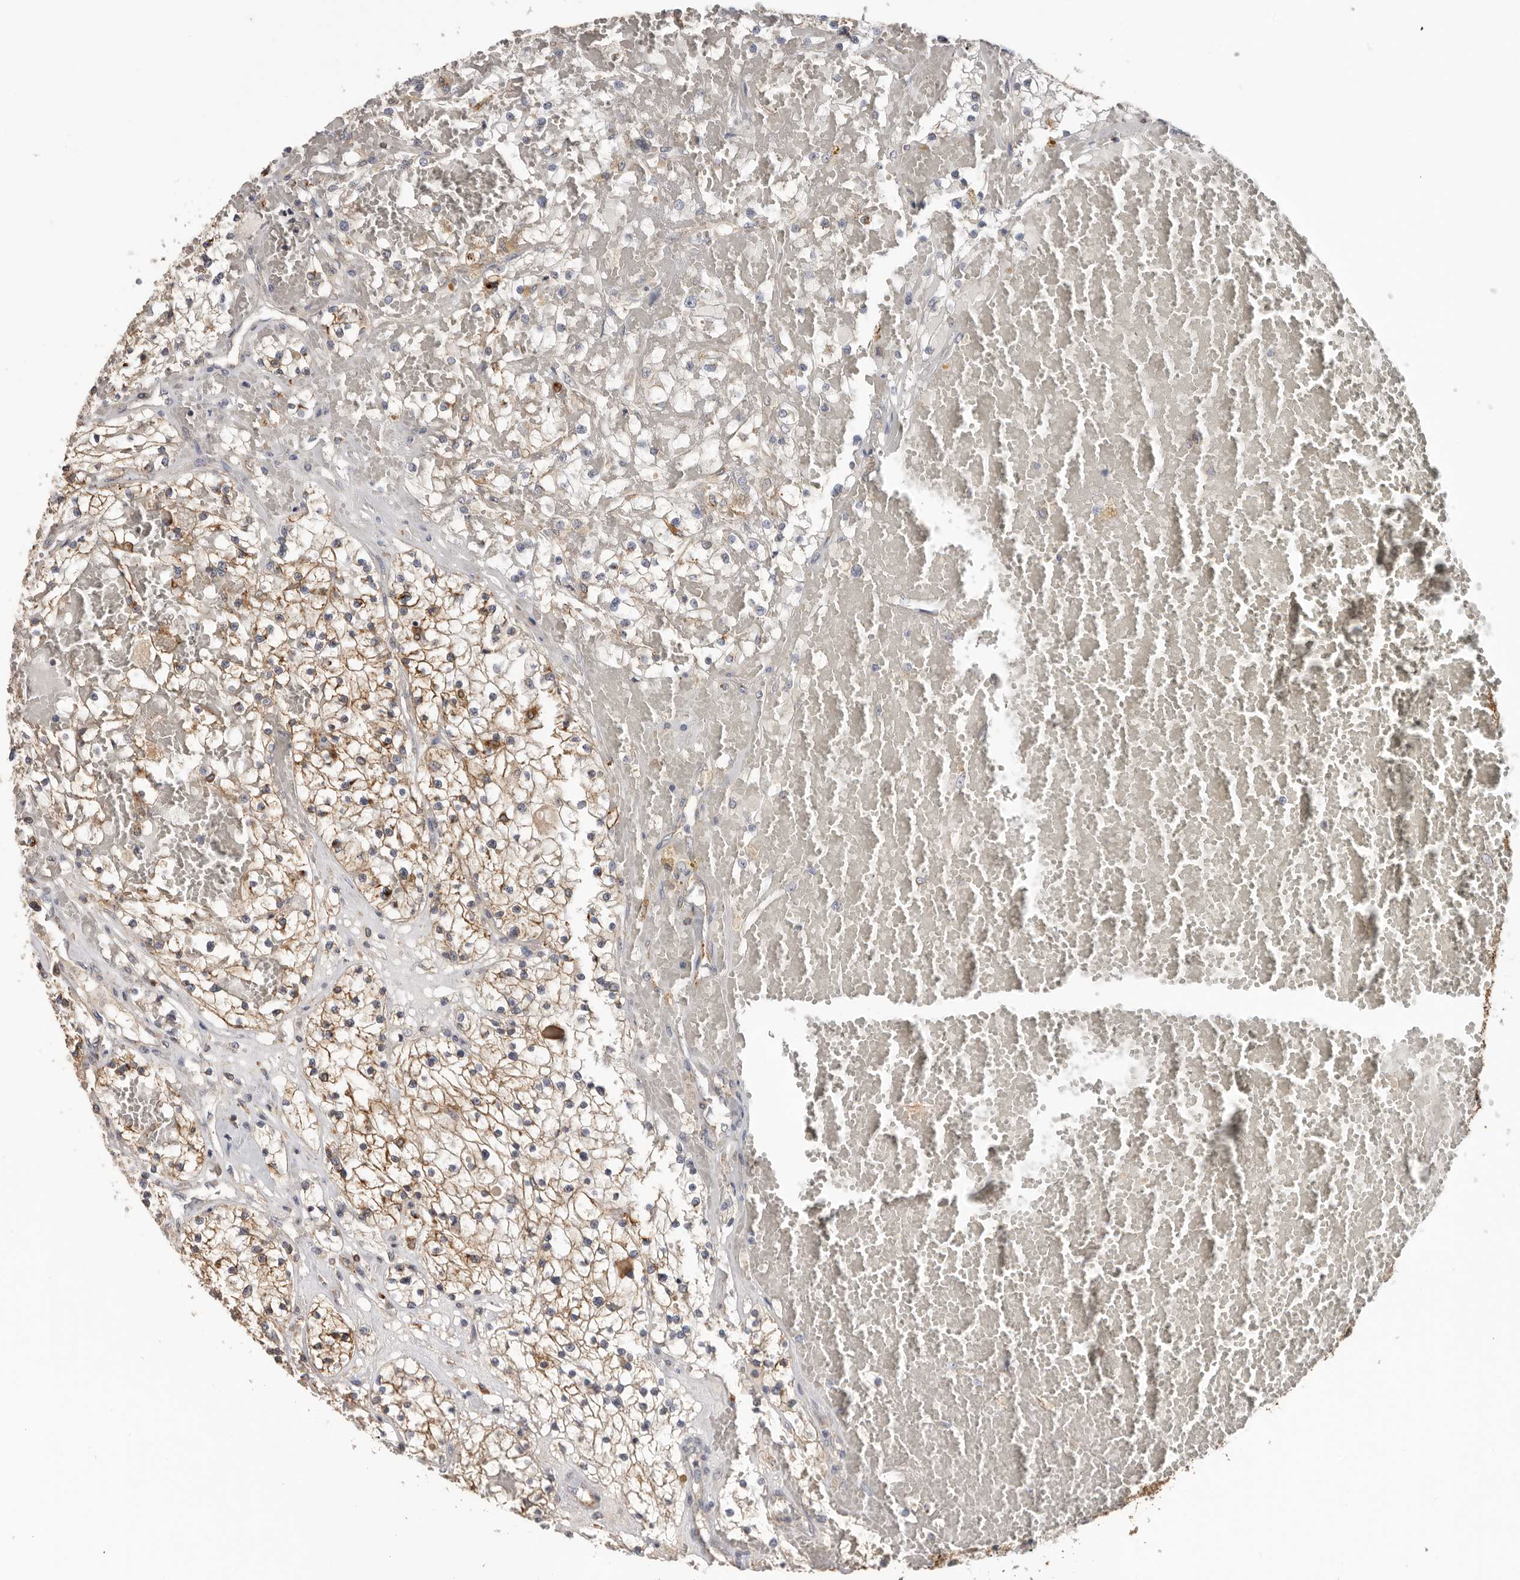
{"staining": {"intensity": "moderate", "quantity": ">75%", "location": "cytoplasmic/membranous"}, "tissue": "renal cancer", "cell_type": "Tumor cells", "image_type": "cancer", "snomed": [{"axis": "morphology", "description": "Normal tissue, NOS"}, {"axis": "morphology", "description": "Adenocarcinoma, NOS"}, {"axis": "topography", "description": "Kidney"}], "caption": "A photomicrograph showing moderate cytoplasmic/membranous expression in approximately >75% of tumor cells in renal cancer, as visualized by brown immunohistochemical staining.", "gene": "TFRC", "patient": {"sex": "male", "age": 68}}